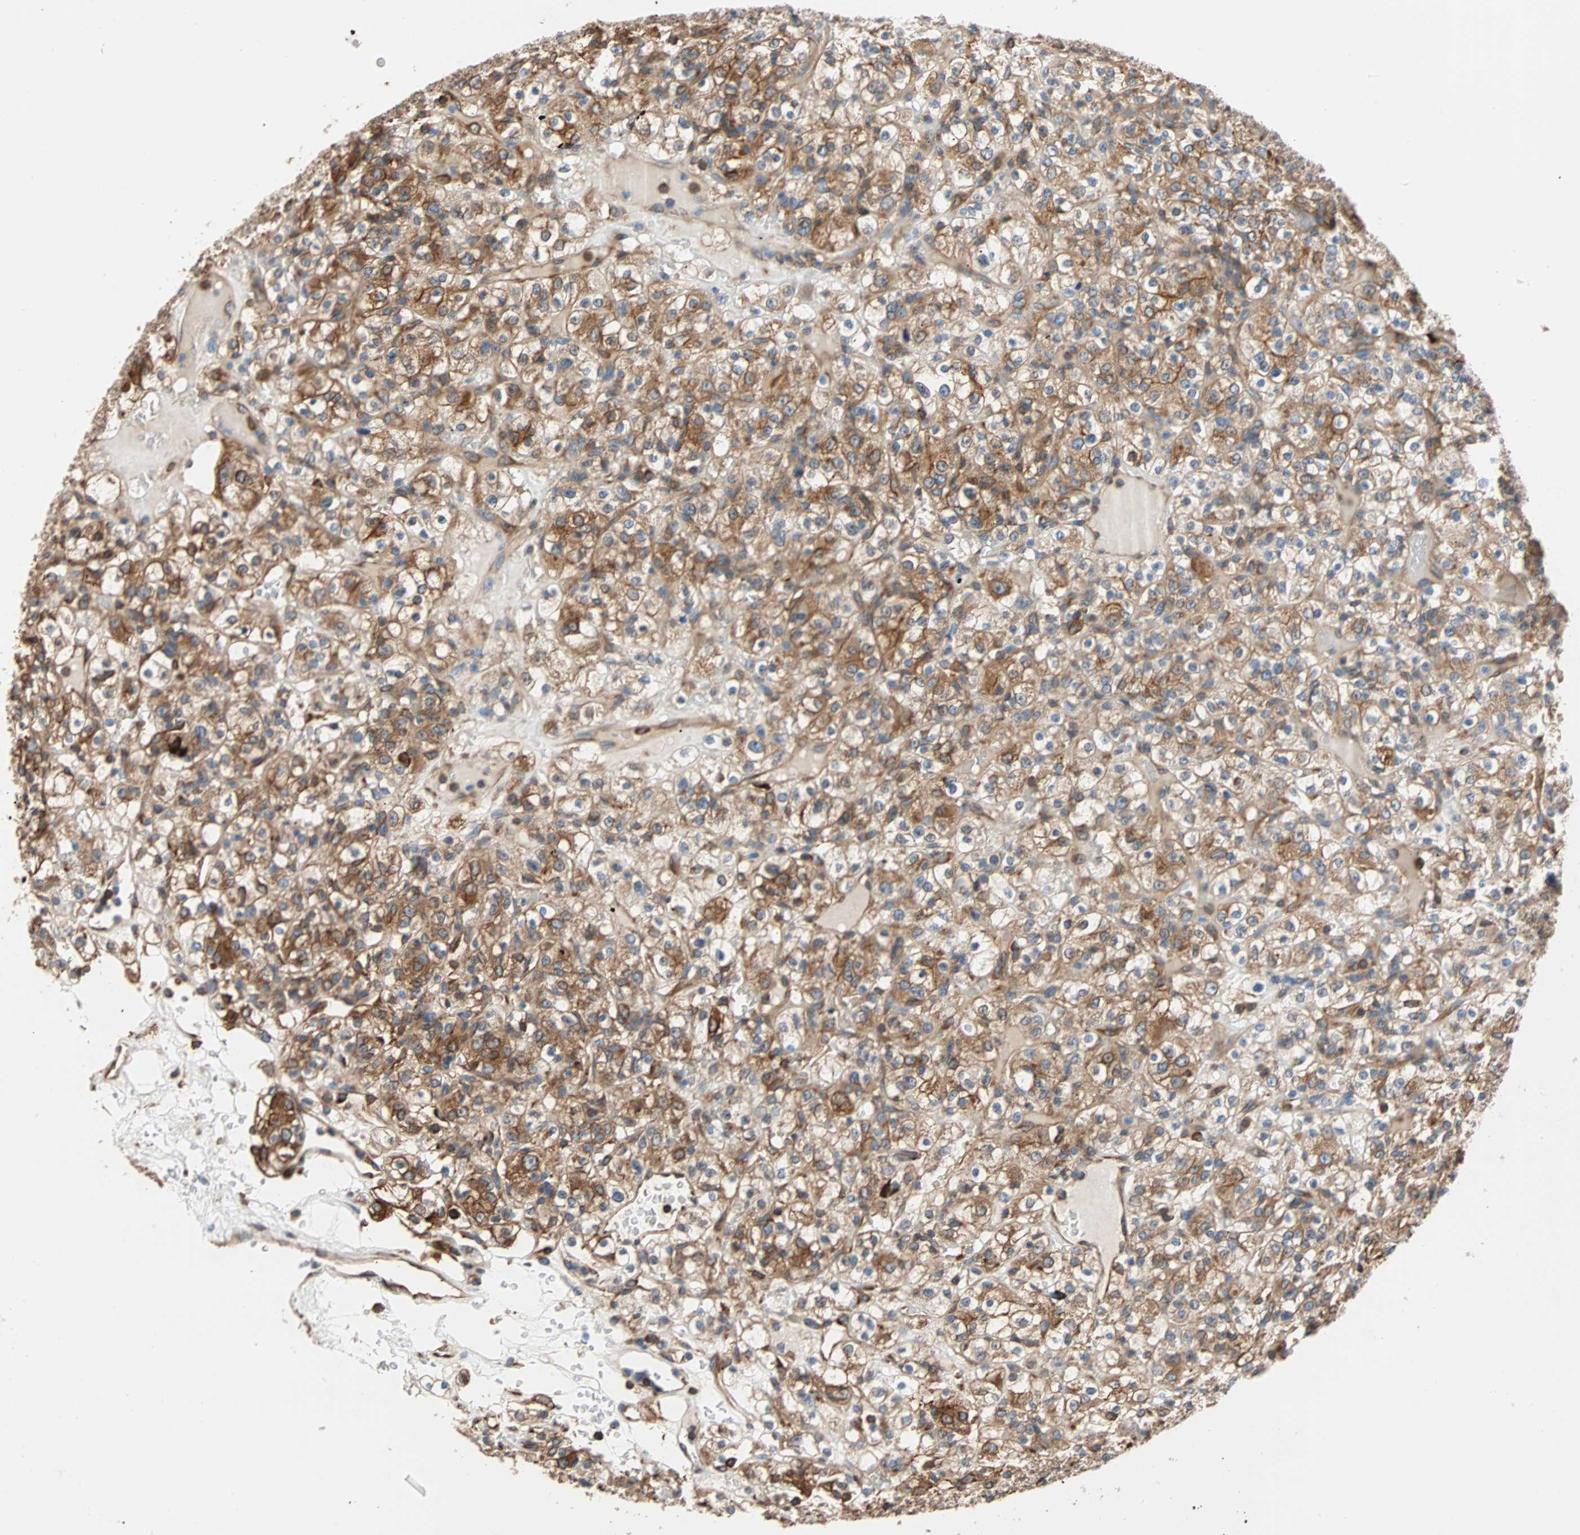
{"staining": {"intensity": "strong", "quantity": ">75%", "location": "cytoplasmic/membranous"}, "tissue": "renal cancer", "cell_type": "Tumor cells", "image_type": "cancer", "snomed": [{"axis": "morphology", "description": "Normal tissue, NOS"}, {"axis": "morphology", "description": "Adenocarcinoma, NOS"}, {"axis": "topography", "description": "Kidney"}], "caption": "Human adenocarcinoma (renal) stained for a protein (brown) shows strong cytoplasmic/membranous positive positivity in approximately >75% of tumor cells.", "gene": "EEF2", "patient": {"sex": "female", "age": 72}}